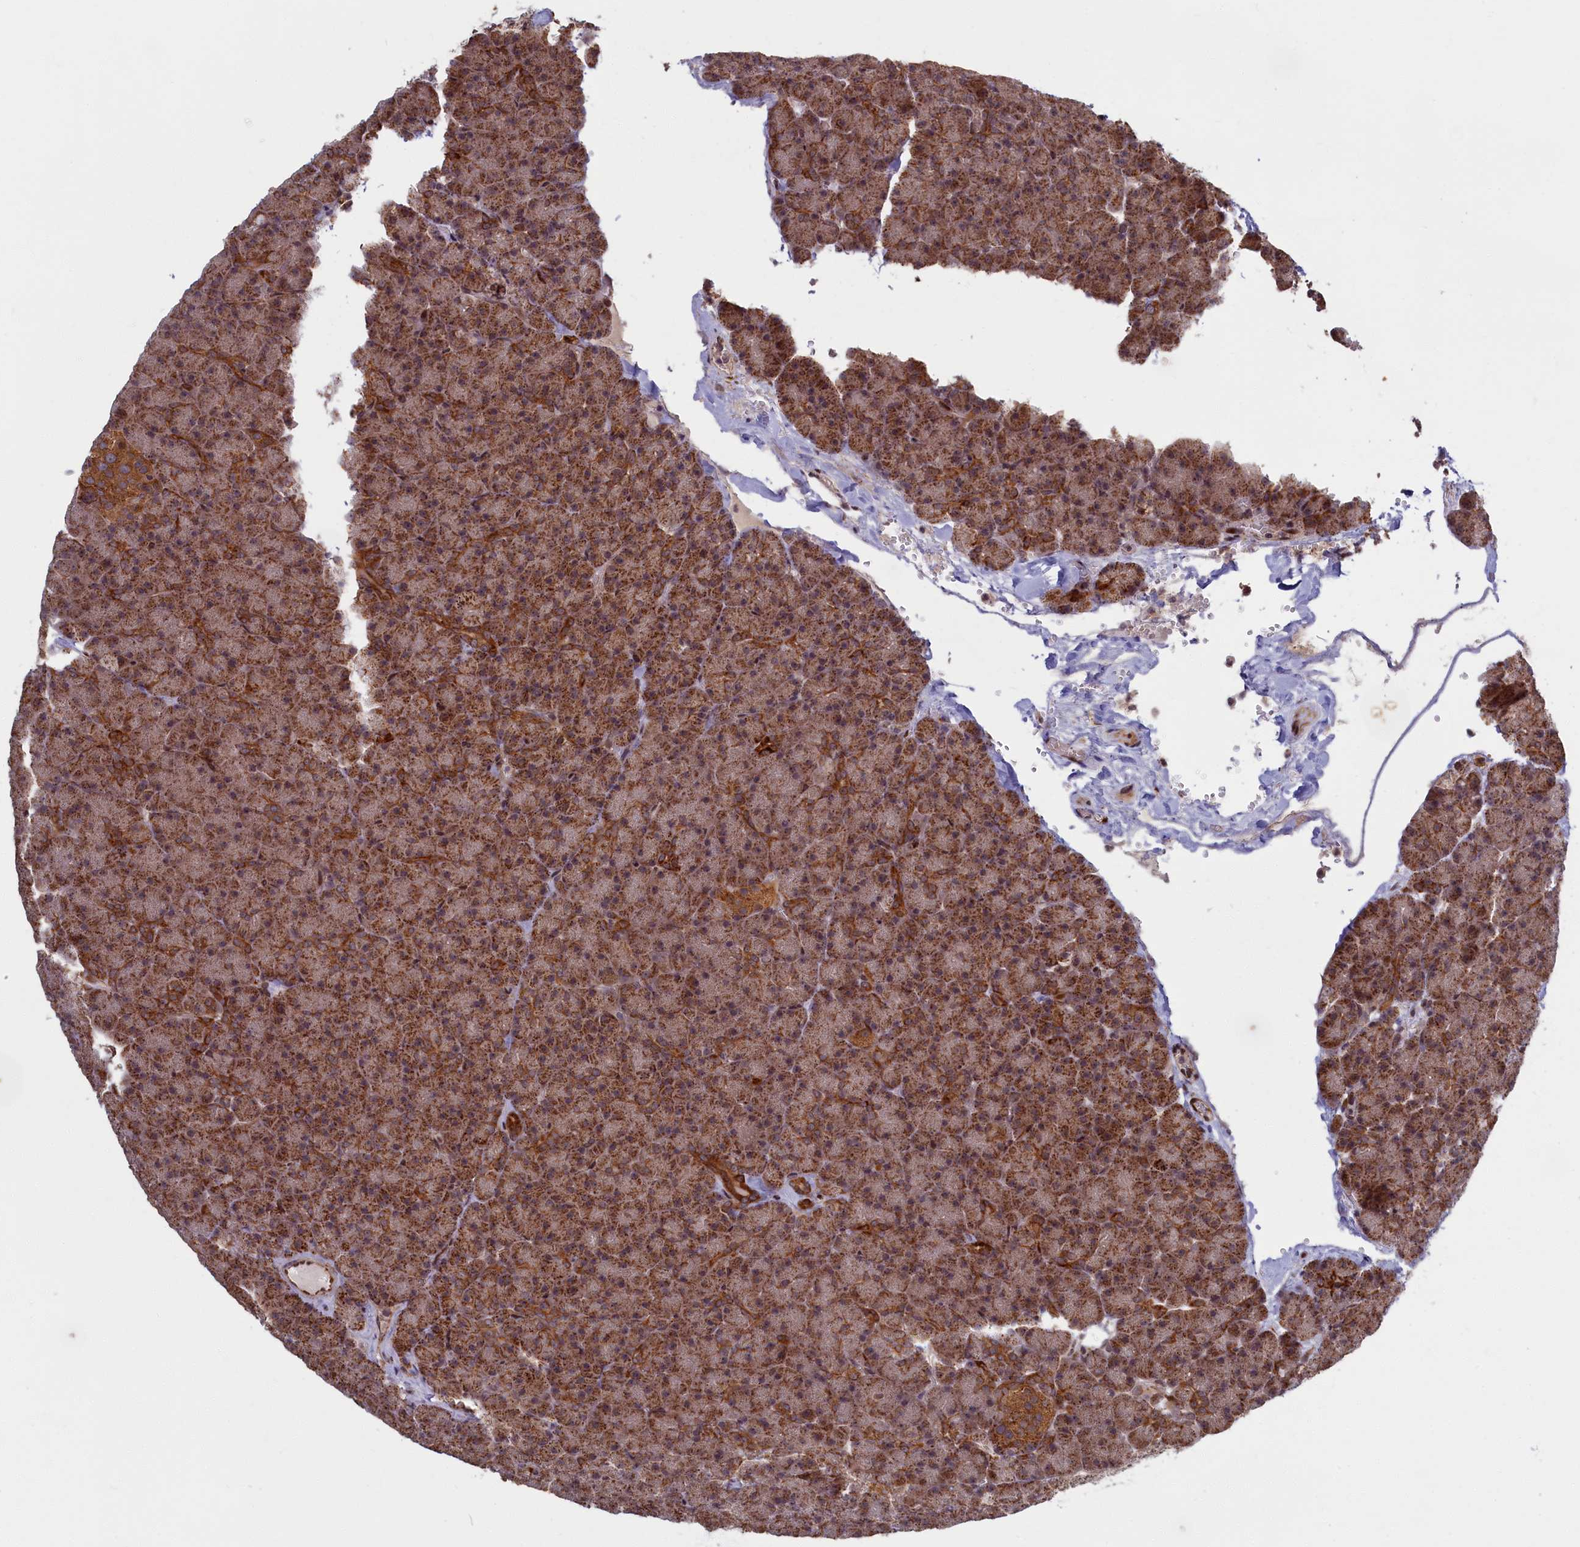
{"staining": {"intensity": "strong", "quantity": "25%-75%", "location": "cytoplasmic/membranous"}, "tissue": "pancreas", "cell_type": "Exocrine glandular cells", "image_type": "normal", "snomed": [{"axis": "morphology", "description": "Normal tissue, NOS"}, {"axis": "topography", "description": "Pancreas"}], "caption": "Immunohistochemical staining of unremarkable human pancreas exhibits 25%-75% levels of strong cytoplasmic/membranous protein positivity in approximately 25%-75% of exocrine glandular cells.", "gene": "PLA2G10", "patient": {"sex": "male", "age": 36}}